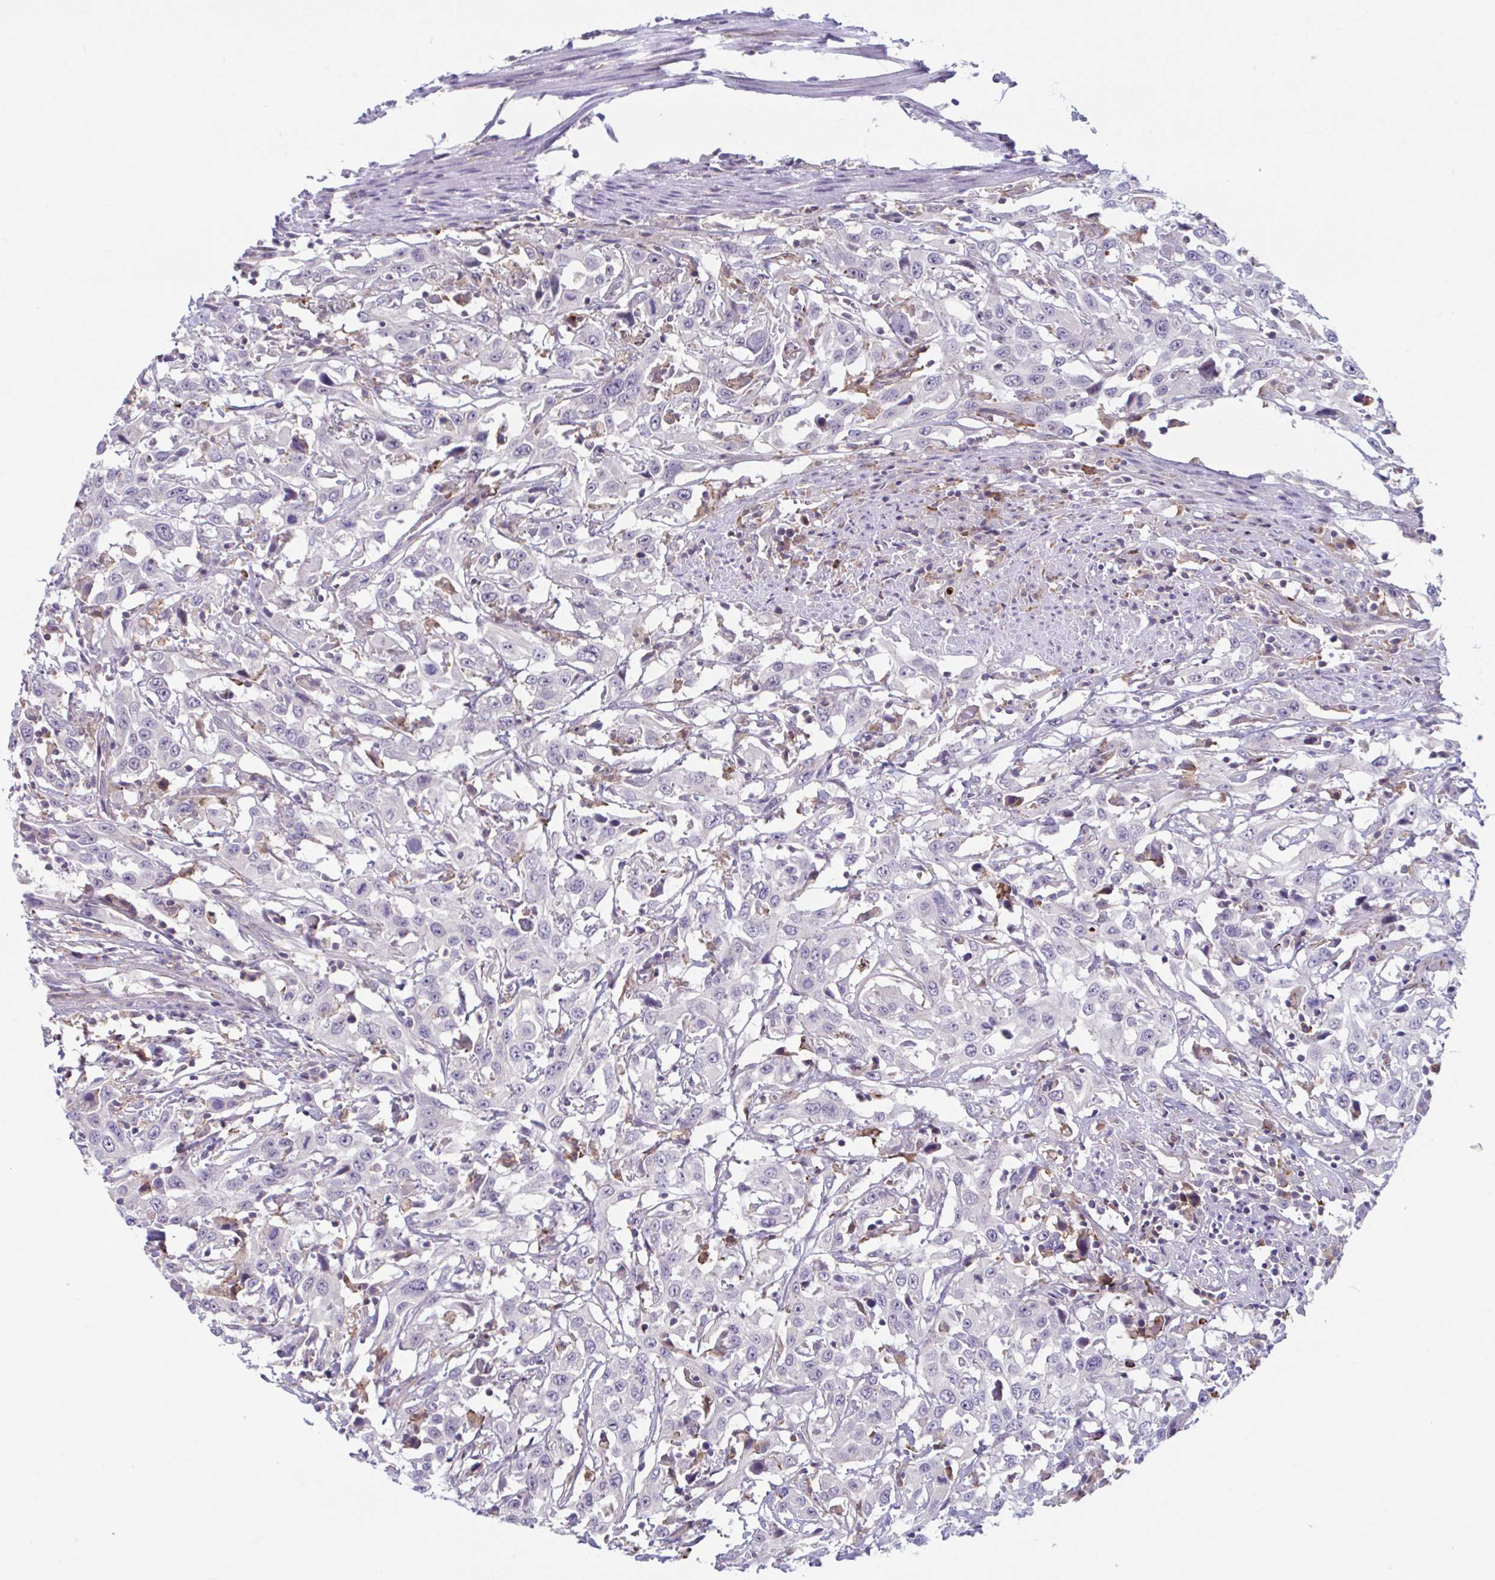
{"staining": {"intensity": "negative", "quantity": "none", "location": "none"}, "tissue": "urothelial cancer", "cell_type": "Tumor cells", "image_type": "cancer", "snomed": [{"axis": "morphology", "description": "Urothelial carcinoma, High grade"}, {"axis": "topography", "description": "Urinary bladder"}], "caption": "Immunohistochemical staining of urothelial cancer exhibits no significant positivity in tumor cells. Brightfield microscopy of IHC stained with DAB (brown) and hematoxylin (blue), captured at high magnification.", "gene": "ADAT3", "patient": {"sex": "male", "age": 61}}